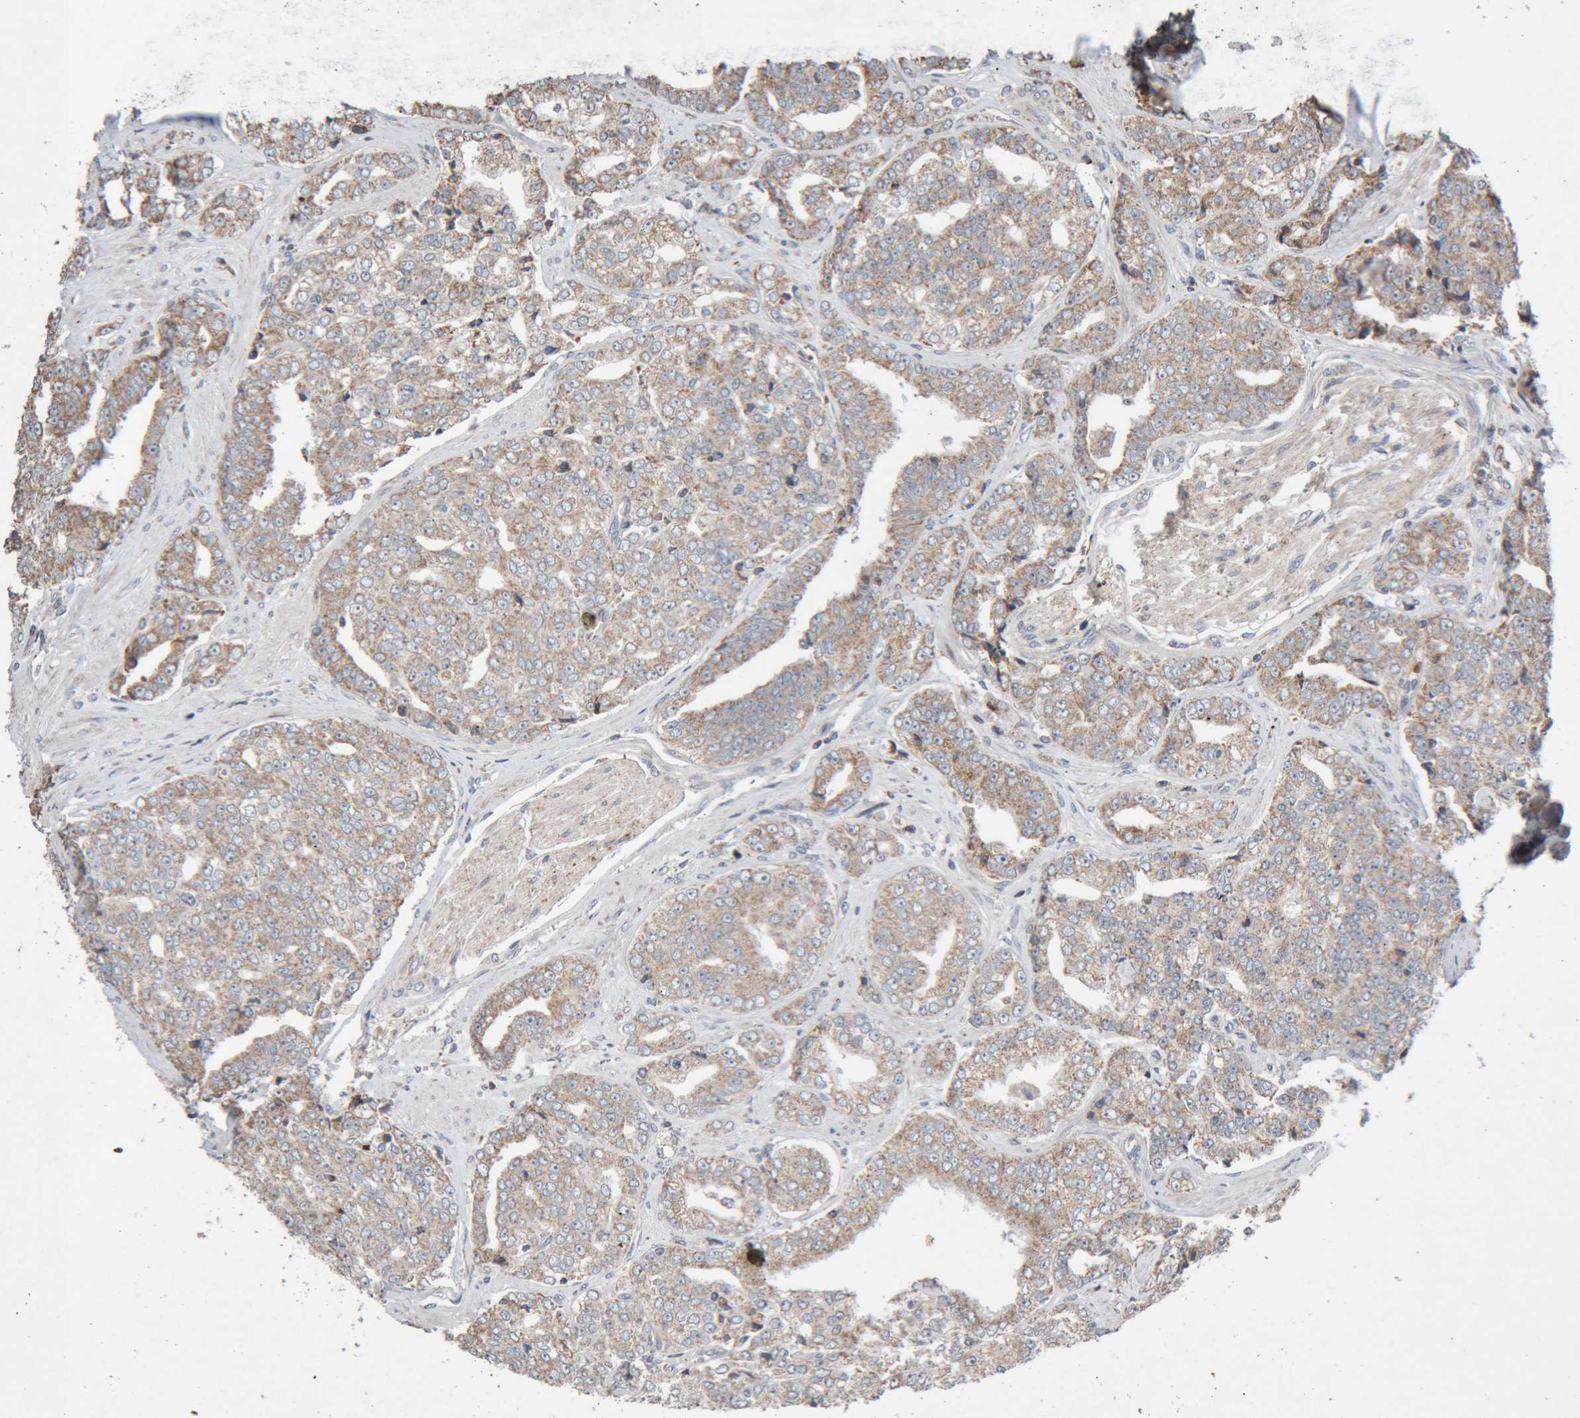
{"staining": {"intensity": "weak", "quantity": ">75%", "location": "cytoplasmic/membranous"}, "tissue": "prostate cancer", "cell_type": "Tumor cells", "image_type": "cancer", "snomed": [{"axis": "morphology", "description": "Adenocarcinoma, High grade"}, {"axis": "topography", "description": "Prostate"}], "caption": "An IHC image of neoplastic tissue is shown. Protein staining in brown highlights weak cytoplasmic/membranous positivity in adenocarcinoma (high-grade) (prostate) within tumor cells.", "gene": "KIF21B", "patient": {"sex": "male", "age": 71}}